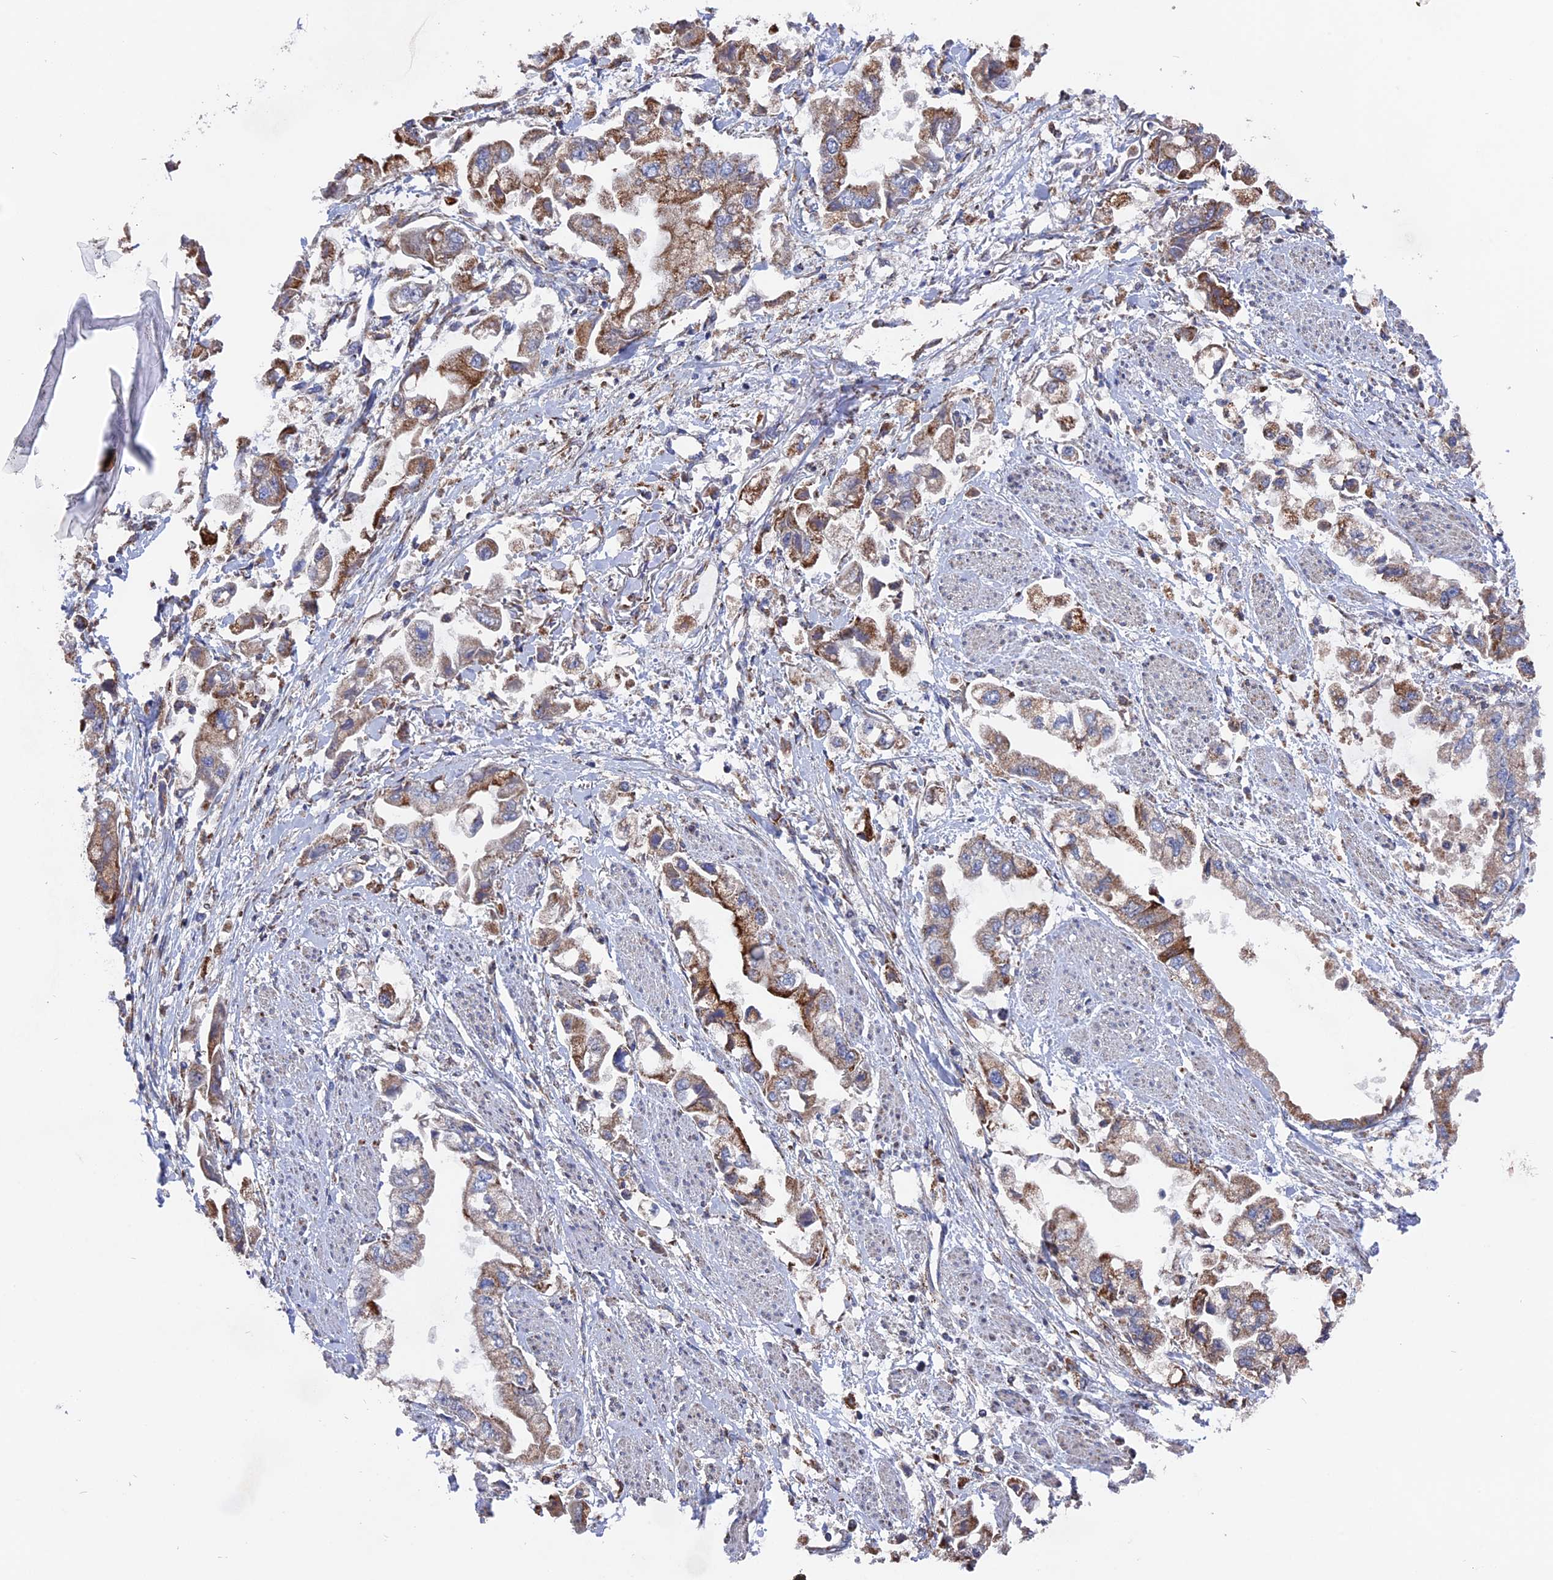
{"staining": {"intensity": "moderate", "quantity": ">75%", "location": "cytoplasmic/membranous"}, "tissue": "stomach cancer", "cell_type": "Tumor cells", "image_type": "cancer", "snomed": [{"axis": "morphology", "description": "Adenocarcinoma, NOS"}, {"axis": "topography", "description": "Stomach"}], "caption": "Adenocarcinoma (stomach) stained for a protein shows moderate cytoplasmic/membranous positivity in tumor cells.", "gene": "TGFA", "patient": {"sex": "male", "age": 62}}